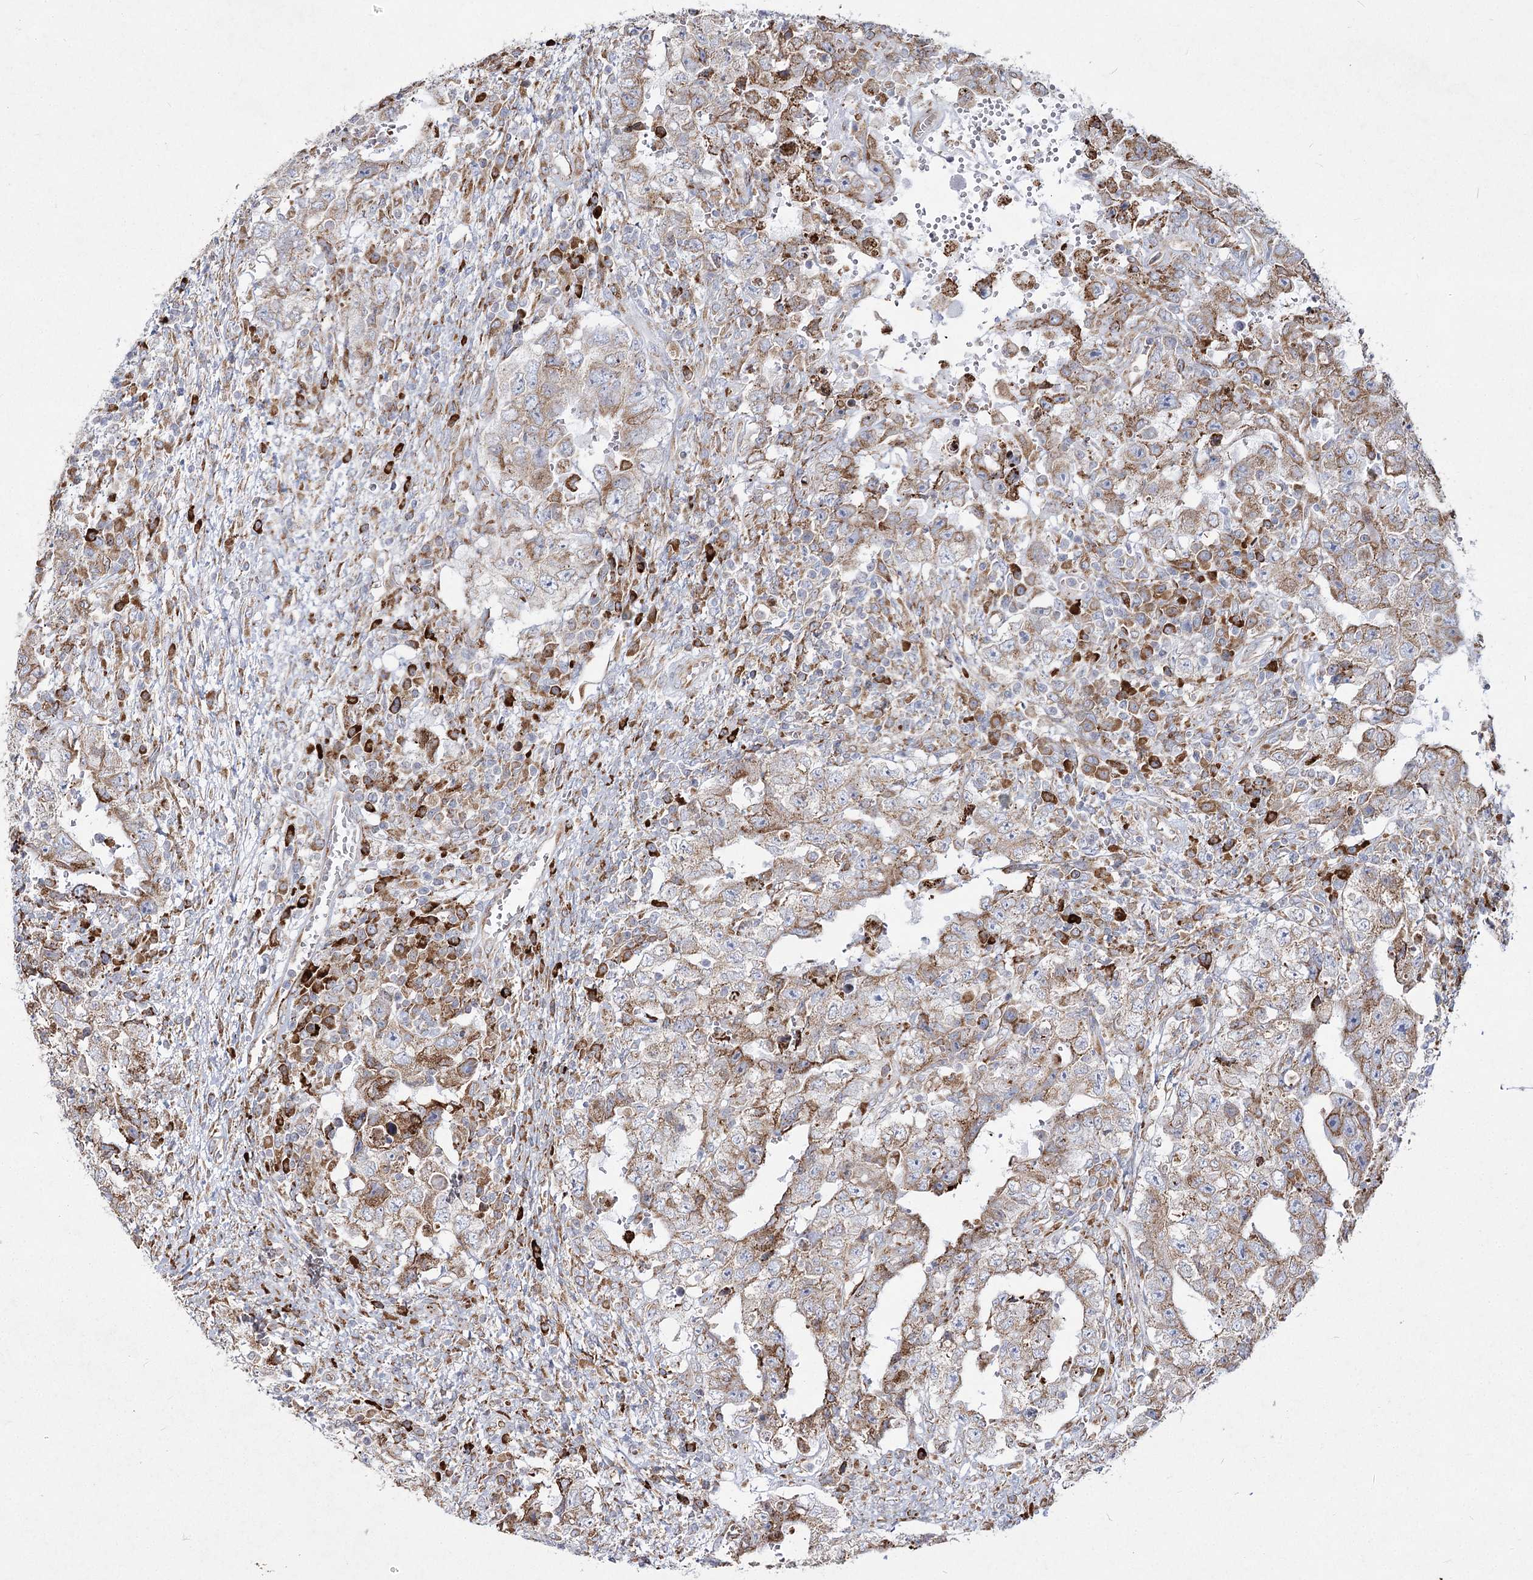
{"staining": {"intensity": "weak", "quantity": ">75%", "location": "cytoplasmic/membranous"}, "tissue": "testis cancer", "cell_type": "Tumor cells", "image_type": "cancer", "snomed": [{"axis": "morphology", "description": "Carcinoma, Embryonal, NOS"}, {"axis": "topography", "description": "Testis"}], "caption": "Tumor cells exhibit low levels of weak cytoplasmic/membranous staining in about >75% of cells in testis cancer.", "gene": "NHLRC2", "patient": {"sex": "male", "age": 26}}